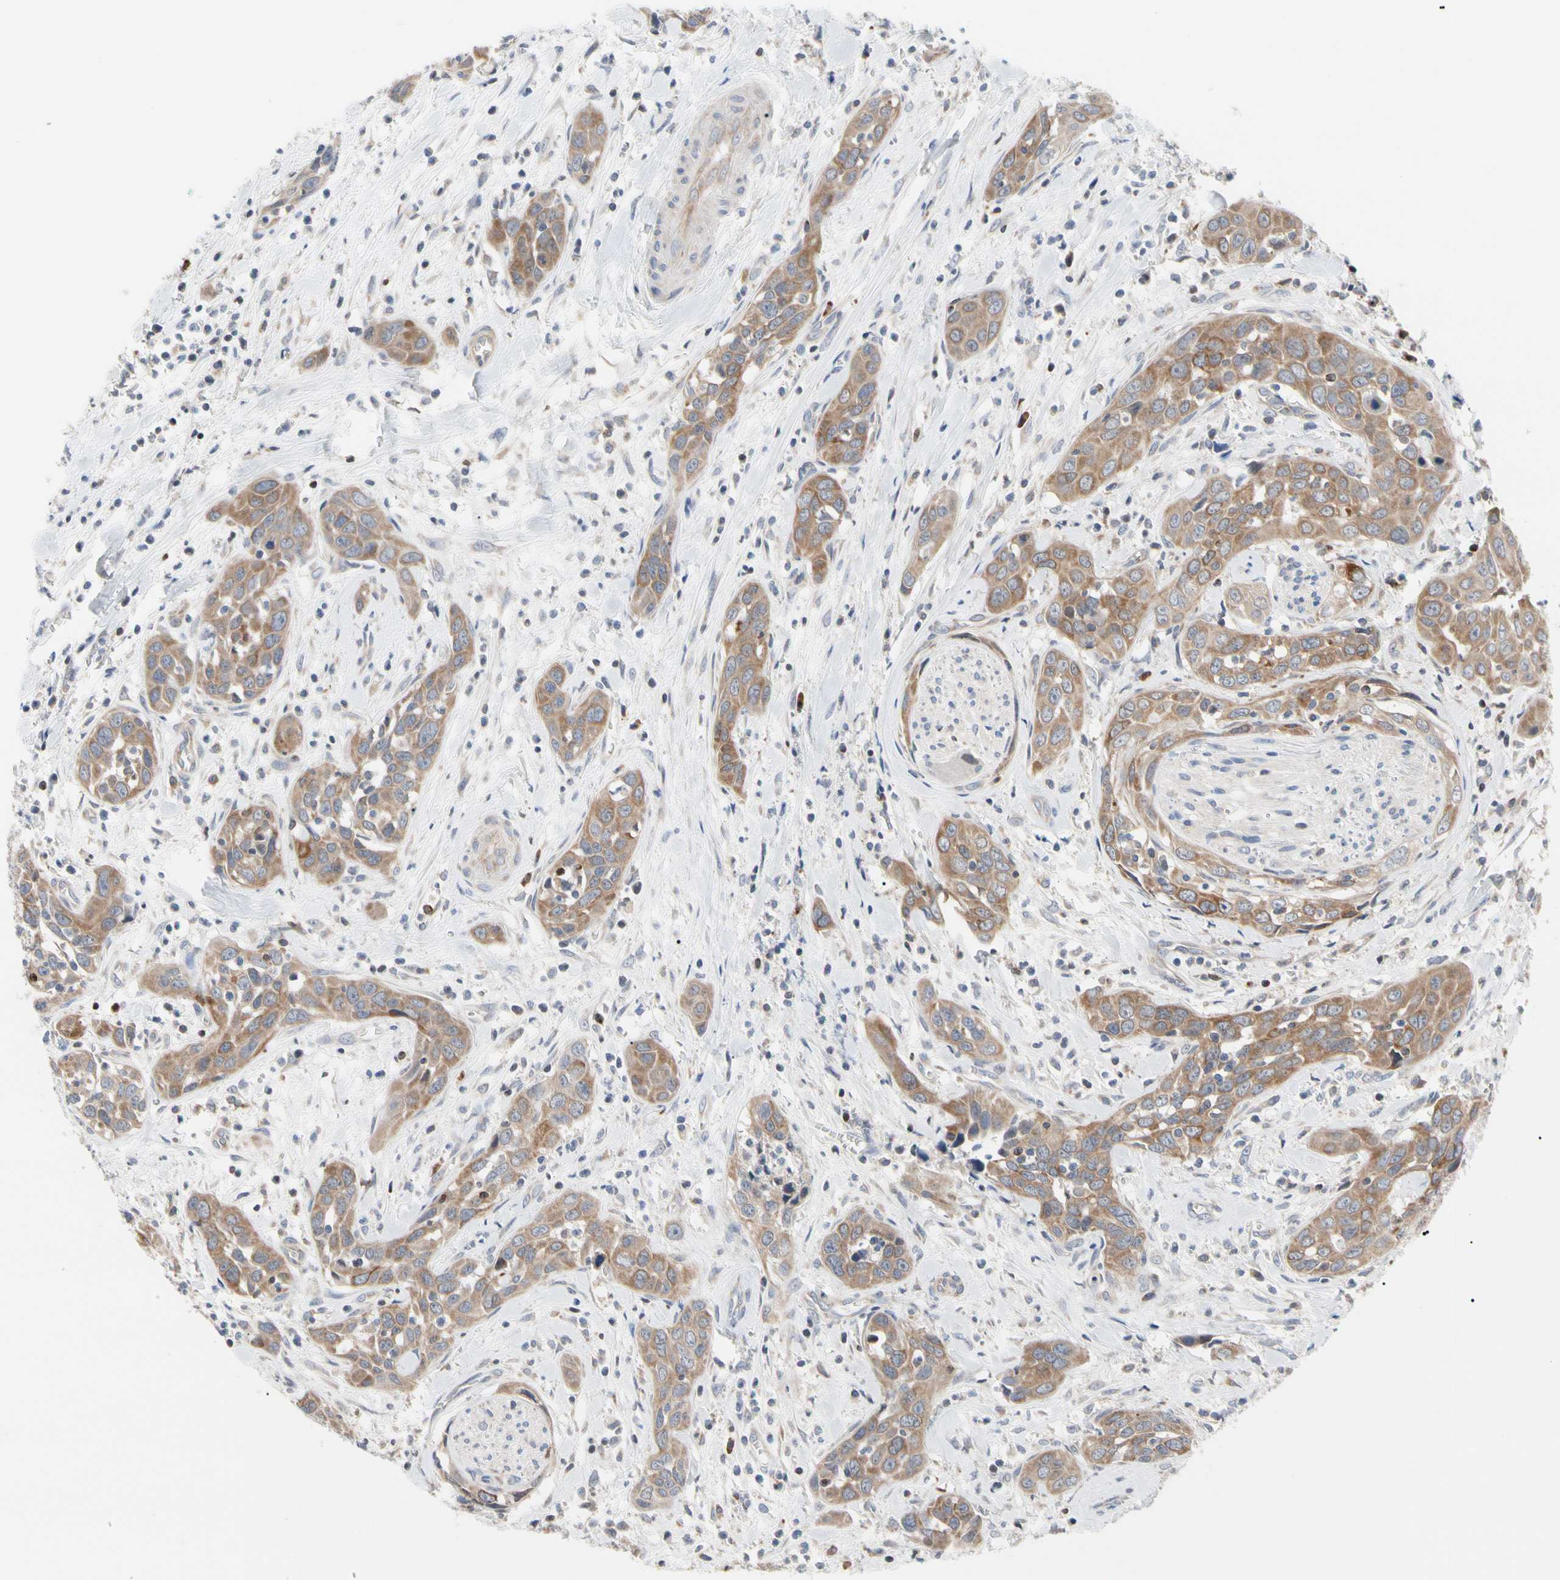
{"staining": {"intensity": "moderate", "quantity": ">75%", "location": "cytoplasmic/membranous"}, "tissue": "head and neck cancer", "cell_type": "Tumor cells", "image_type": "cancer", "snomed": [{"axis": "morphology", "description": "Squamous cell carcinoma, NOS"}, {"axis": "topography", "description": "Oral tissue"}, {"axis": "topography", "description": "Head-Neck"}], "caption": "Squamous cell carcinoma (head and neck) tissue exhibits moderate cytoplasmic/membranous positivity in about >75% of tumor cells, visualized by immunohistochemistry. The staining is performed using DAB brown chromogen to label protein expression. The nuclei are counter-stained blue using hematoxylin.", "gene": "MCL1", "patient": {"sex": "female", "age": 50}}